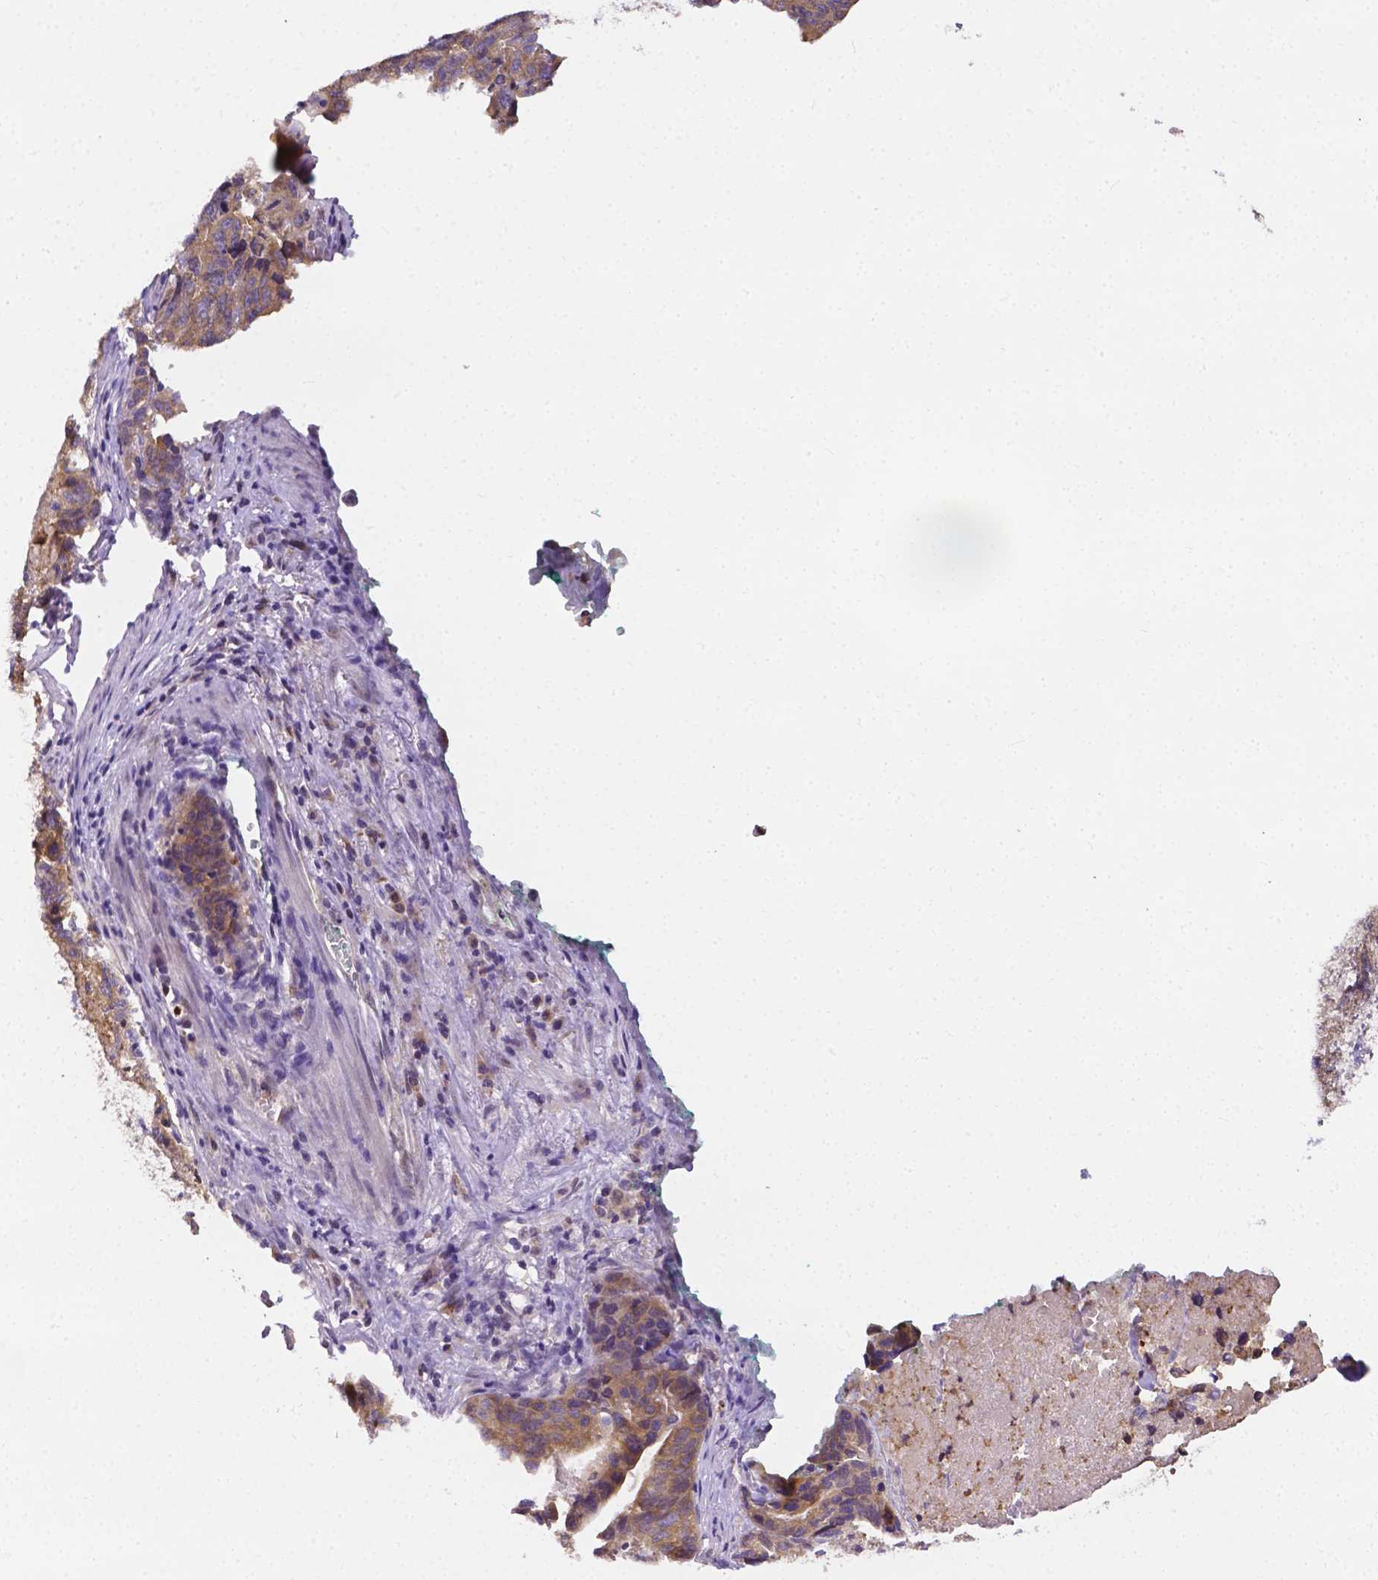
{"staining": {"intensity": "weak", "quantity": ">75%", "location": "cytoplasmic/membranous"}, "tissue": "stomach cancer", "cell_type": "Tumor cells", "image_type": "cancer", "snomed": [{"axis": "morphology", "description": "Adenocarcinoma, NOS"}, {"axis": "topography", "description": "Stomach, upper"}], "caption": "DAB immunohistochemical staining of human adenocarcinoma (stomach) shows weak cytoplasmic/membranous protein expression in approximately >75% of tumor cells.", "gene": "ZNRD2", "patient": {"sex": "female", "age": 67}}